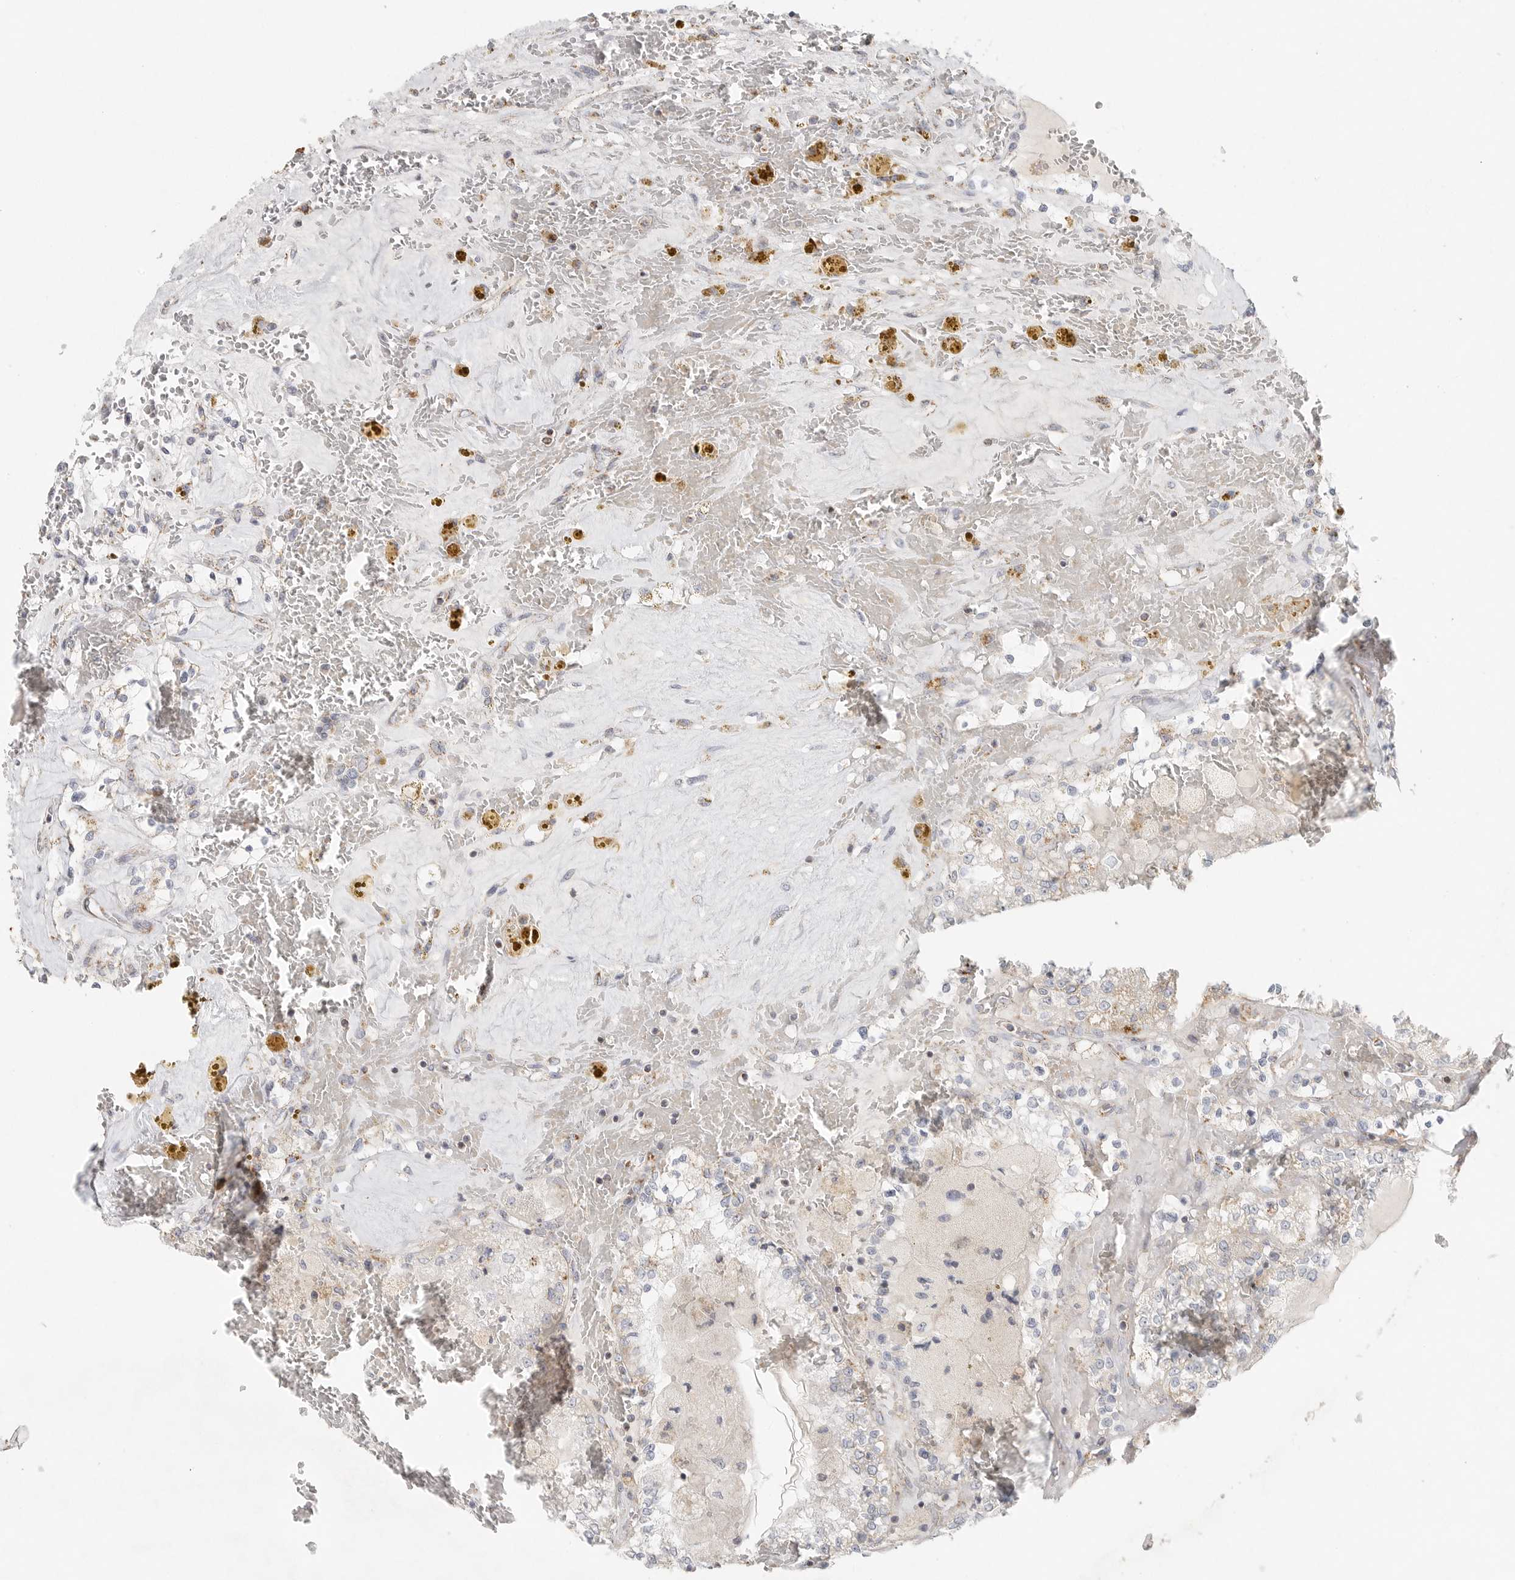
{"staining": {"intensity": "negative", "quantity": "none", "location": "none"}, "tissue": "renal cancer", "cell_type": "Tumor cells", "image_type": "cancer", "snomed": [{"axis": "morphology", "description": "Adenocarcinoma, NOS"}, {"axis": "topography", "description": "Kidney"}], "caption": "The IHC micrograph has no significant positivity in tumor cells of renal cancer tissue. The staining was performed using DAB (3,3'-diaminobenzidine) to visualize the protein expression in brown, while the nuclei were stained in blue with hematoxylin (Magnification: 20x).", "gene": "SLC25A26", "patient": {"sex": "female", "age": 56}}